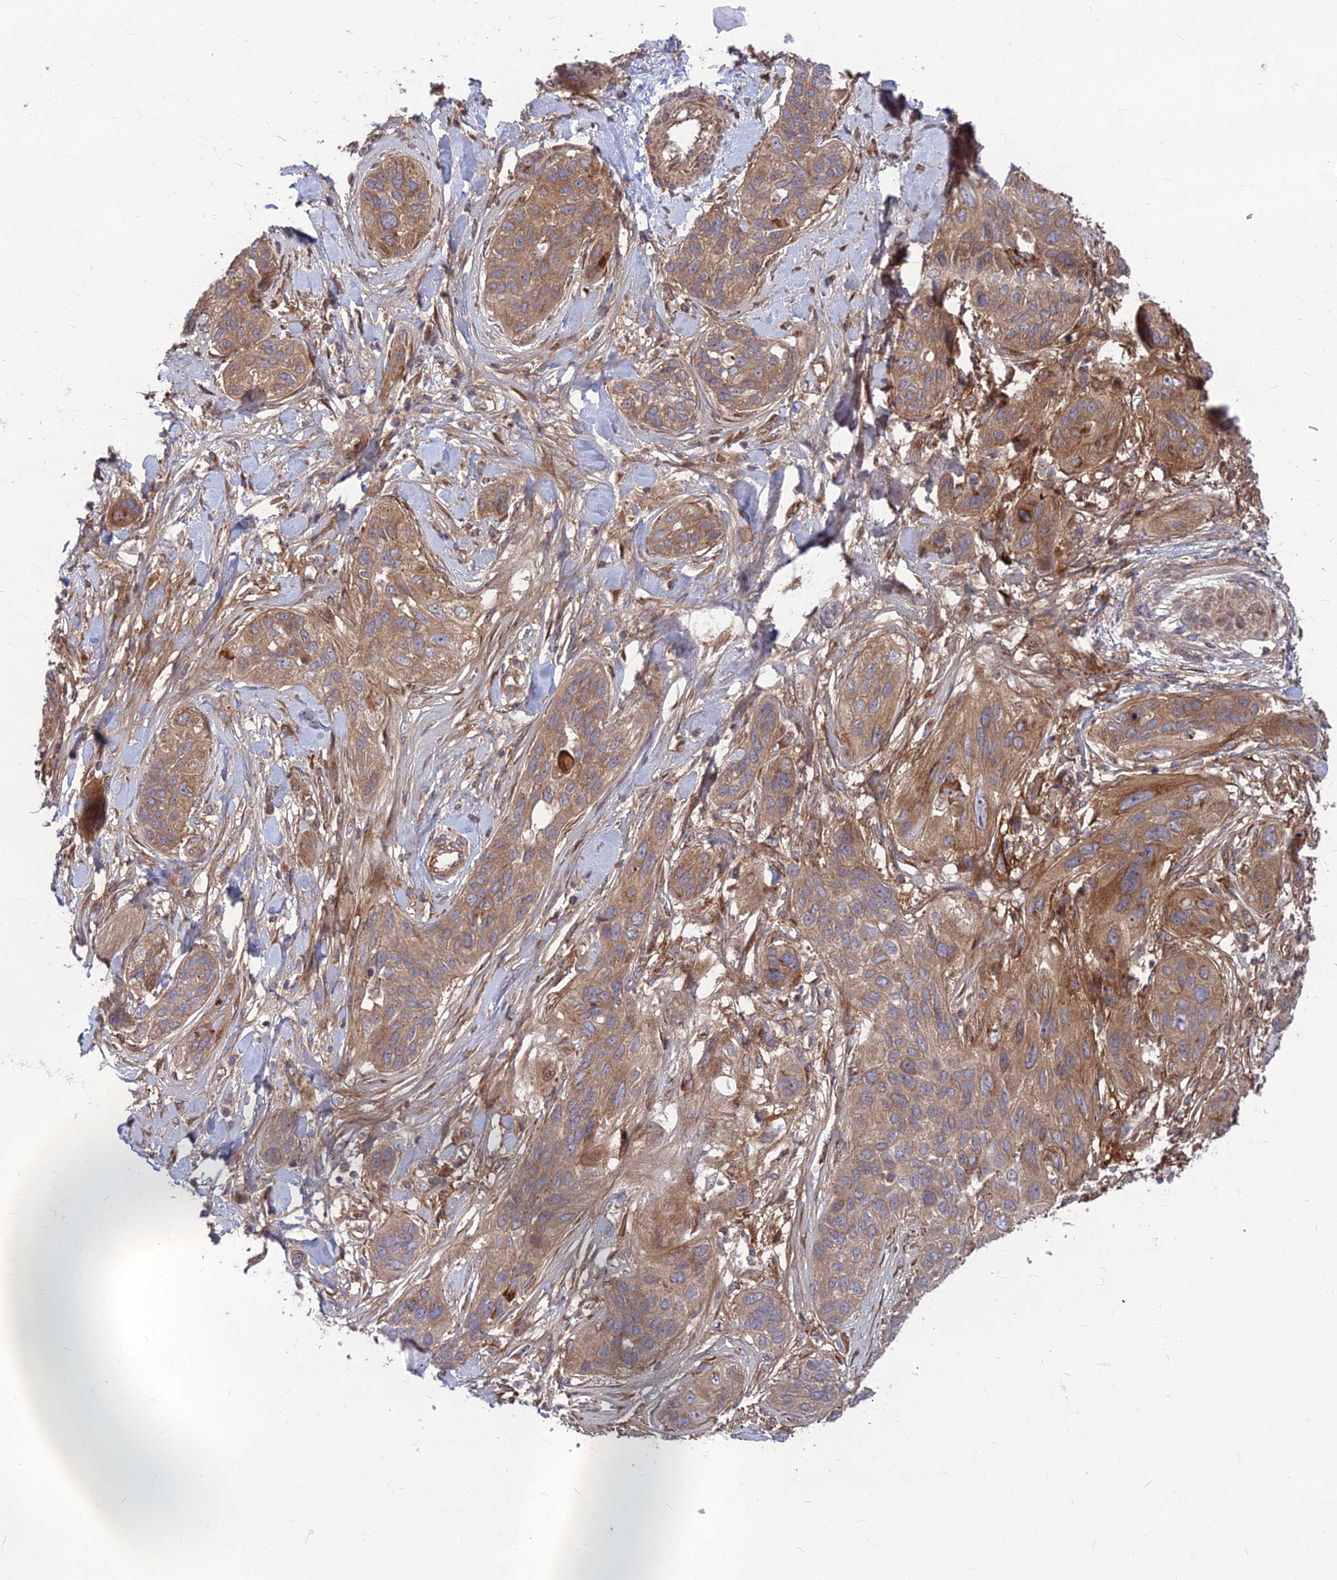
{"staining": {"intensity": "moderate", "quantity": ">75%", "location": "cytoplasmic/membranous"}, "tissue": "lung cancer", "cell_type": "Tumor cells", "image_type": "cancer", "snomed": [{"axis": "morphology", "description": "Squamous cell carcinoma, NOS"}, {"axis": "topography", "description": "Lung"}], "caption": "IHC histopathology image of human squamous cell carcinoma (lung) stained for a protein (brown), which demonstrates medium levels of moderate cytoplasmic/membranous staining in about >75% of tumor cells.", "gene": "MFSD8", "patient": {"sex": "female", "age": 70}}